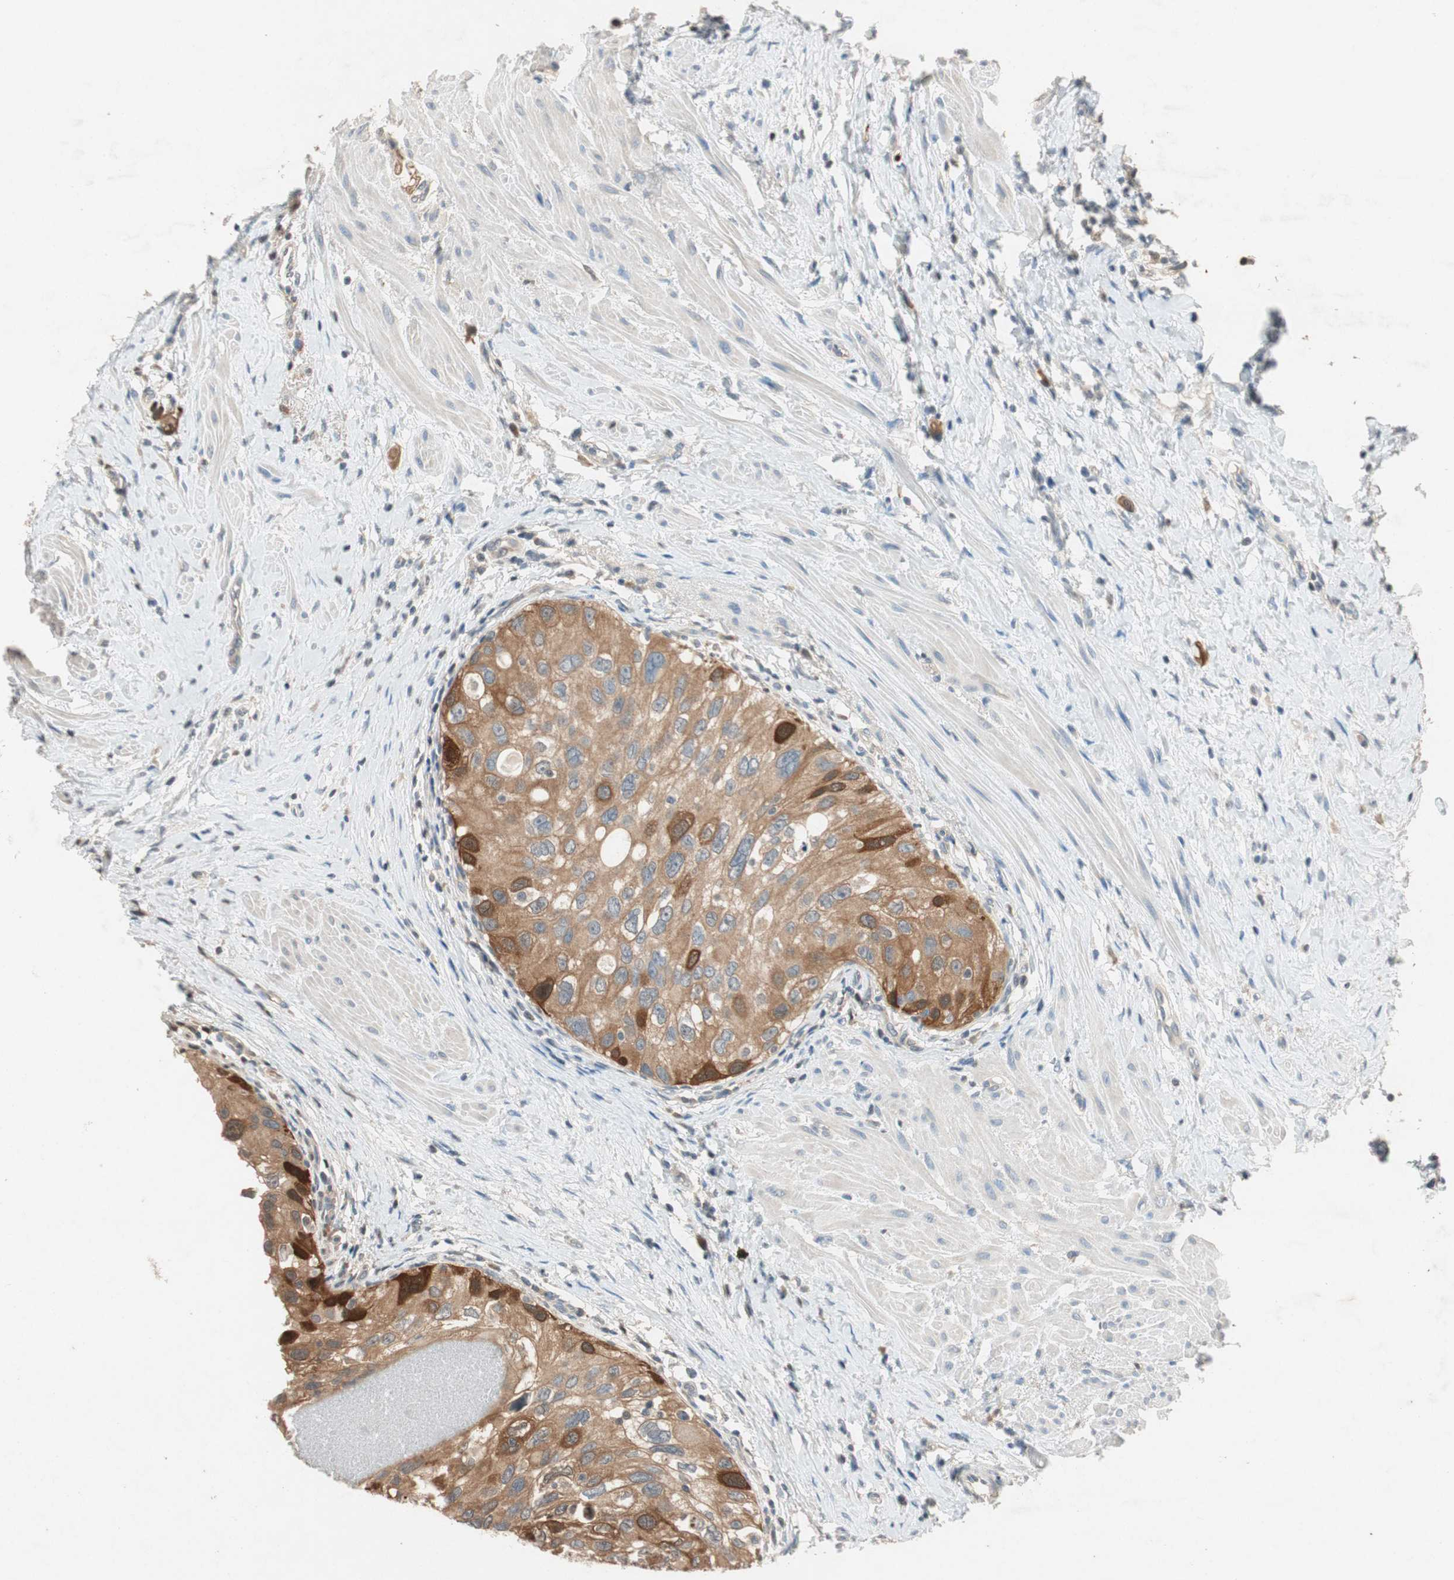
{"staining": {"intensity": "strong", "quantity": "<25%", "location": "cytoplasmic/membranous,nuclear"}, "tissue": "urothelial cancer", "cell_type": "Tumor cells", "image_type": "cancer", "snomed": [{"axis": "morphology", "description": "Urothelial carcinoma, High grade"}, {"axis": "topography", "description": "Urinary bladder"}], "caption": "Human urothelial carcinoma (high-grade) stained for a protein (brown) shows strong cytoplasmic/membranous and nuclear positive expression in about <25% of tumor cells.", "gene": "SERPINB5", "patient": {"sex": "female", "age": 56}}